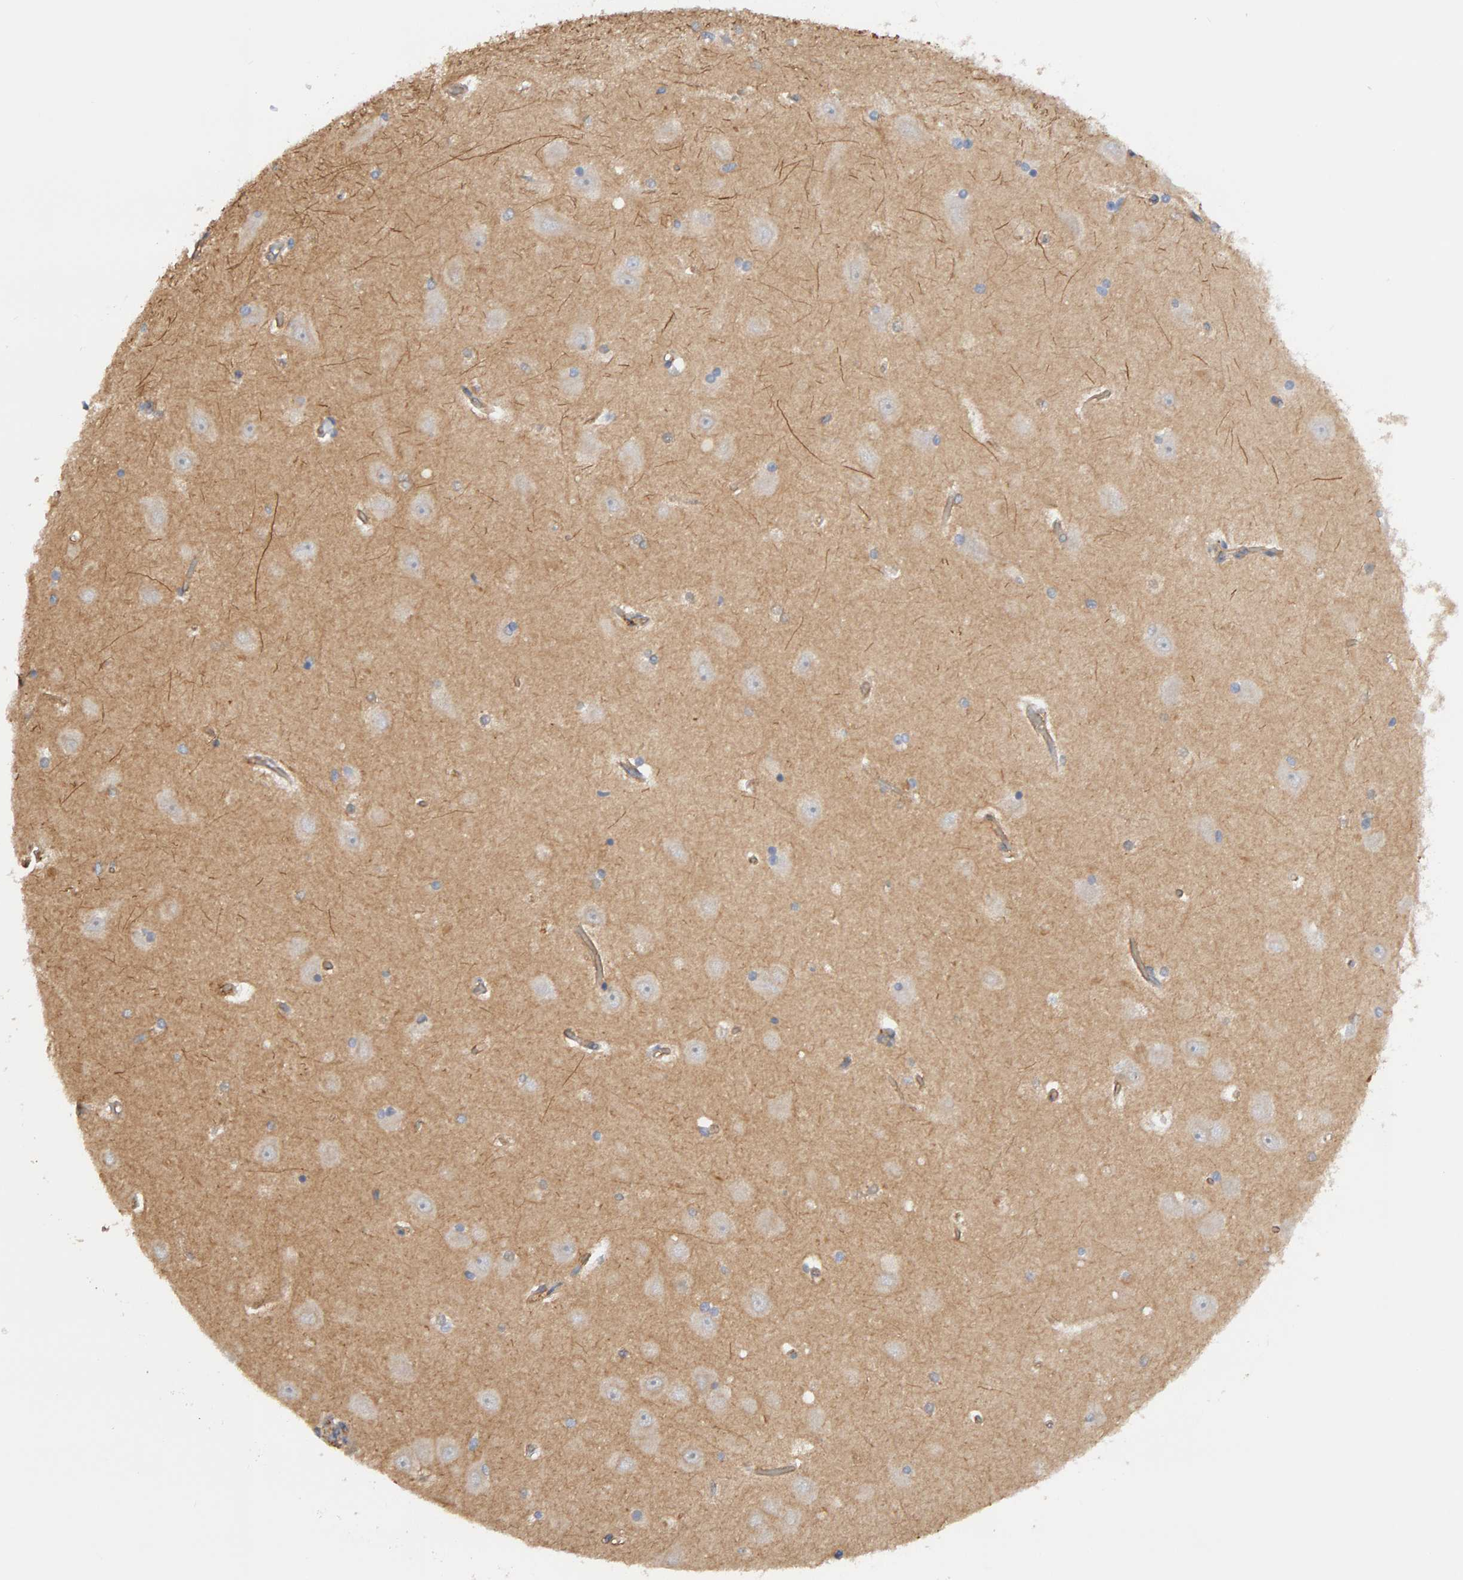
{"staining": {"intensity": "negative", "quantity": "none", "location": "none"}, "tissue": "hippocampus", "cell_type": "Glial cells", "image_type": "normal", "snomed": [{"axis": "morphology", "description": "Normal tissue, NOS"}, {"axis": "topography", "description": "Hippocampus"}], "caption": "The photomicrograph reveals no significant expression in glial cells of hippocampus. Brightfield microscopy of immunohistochemistry stained with DAB (3,3'-diaminobenzidine) (brown) and hematoxylin (blue), captured at high magnification.", "gene": "PPP1R16A", "patient": {"sex": "male", "age": 45}}